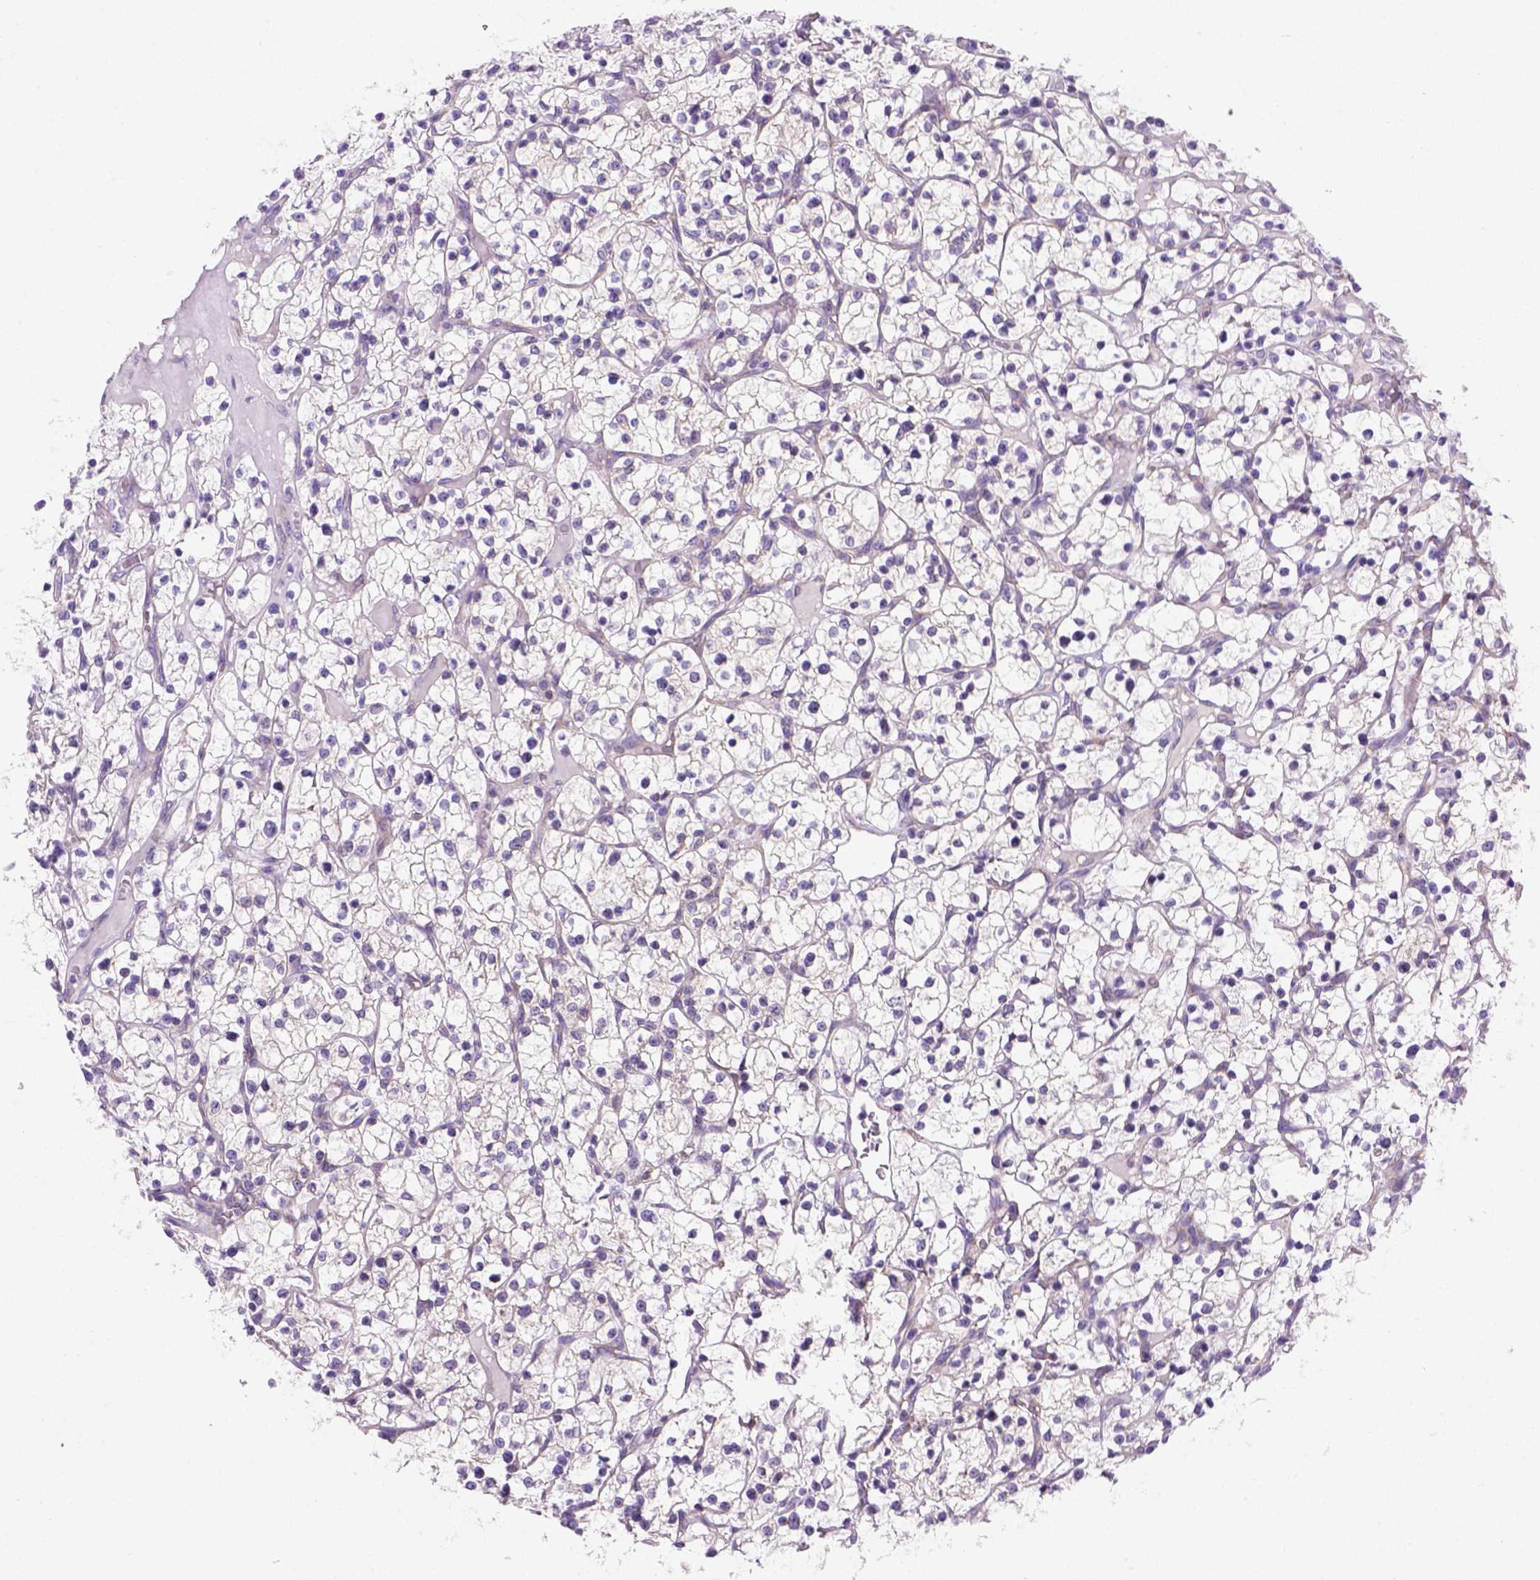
{"staining": {"intensity": "negative", "quantity": "none", "location": "none"}, "tissue": "renal cancer", "cell_type": "Tumor cells", "image_type": "cancer", "snomed": [{"axis": "morphology", "description": "Adenocarcinoma, NOS"}, {"axis": "topography", "description": "Kidney"}], "caption": "This is a micrograph of immunohistochemistry staining of renal adenocarcinoma, which shows no staining in tumor cells. (Stains: DAB immunohistochemistry (IHC) with hematoxylin counter stain, Microscopy: brightfield microscopy at high magnification).", "gene": "FOXI1", "patient": {"sex": "female", "age": 64}}